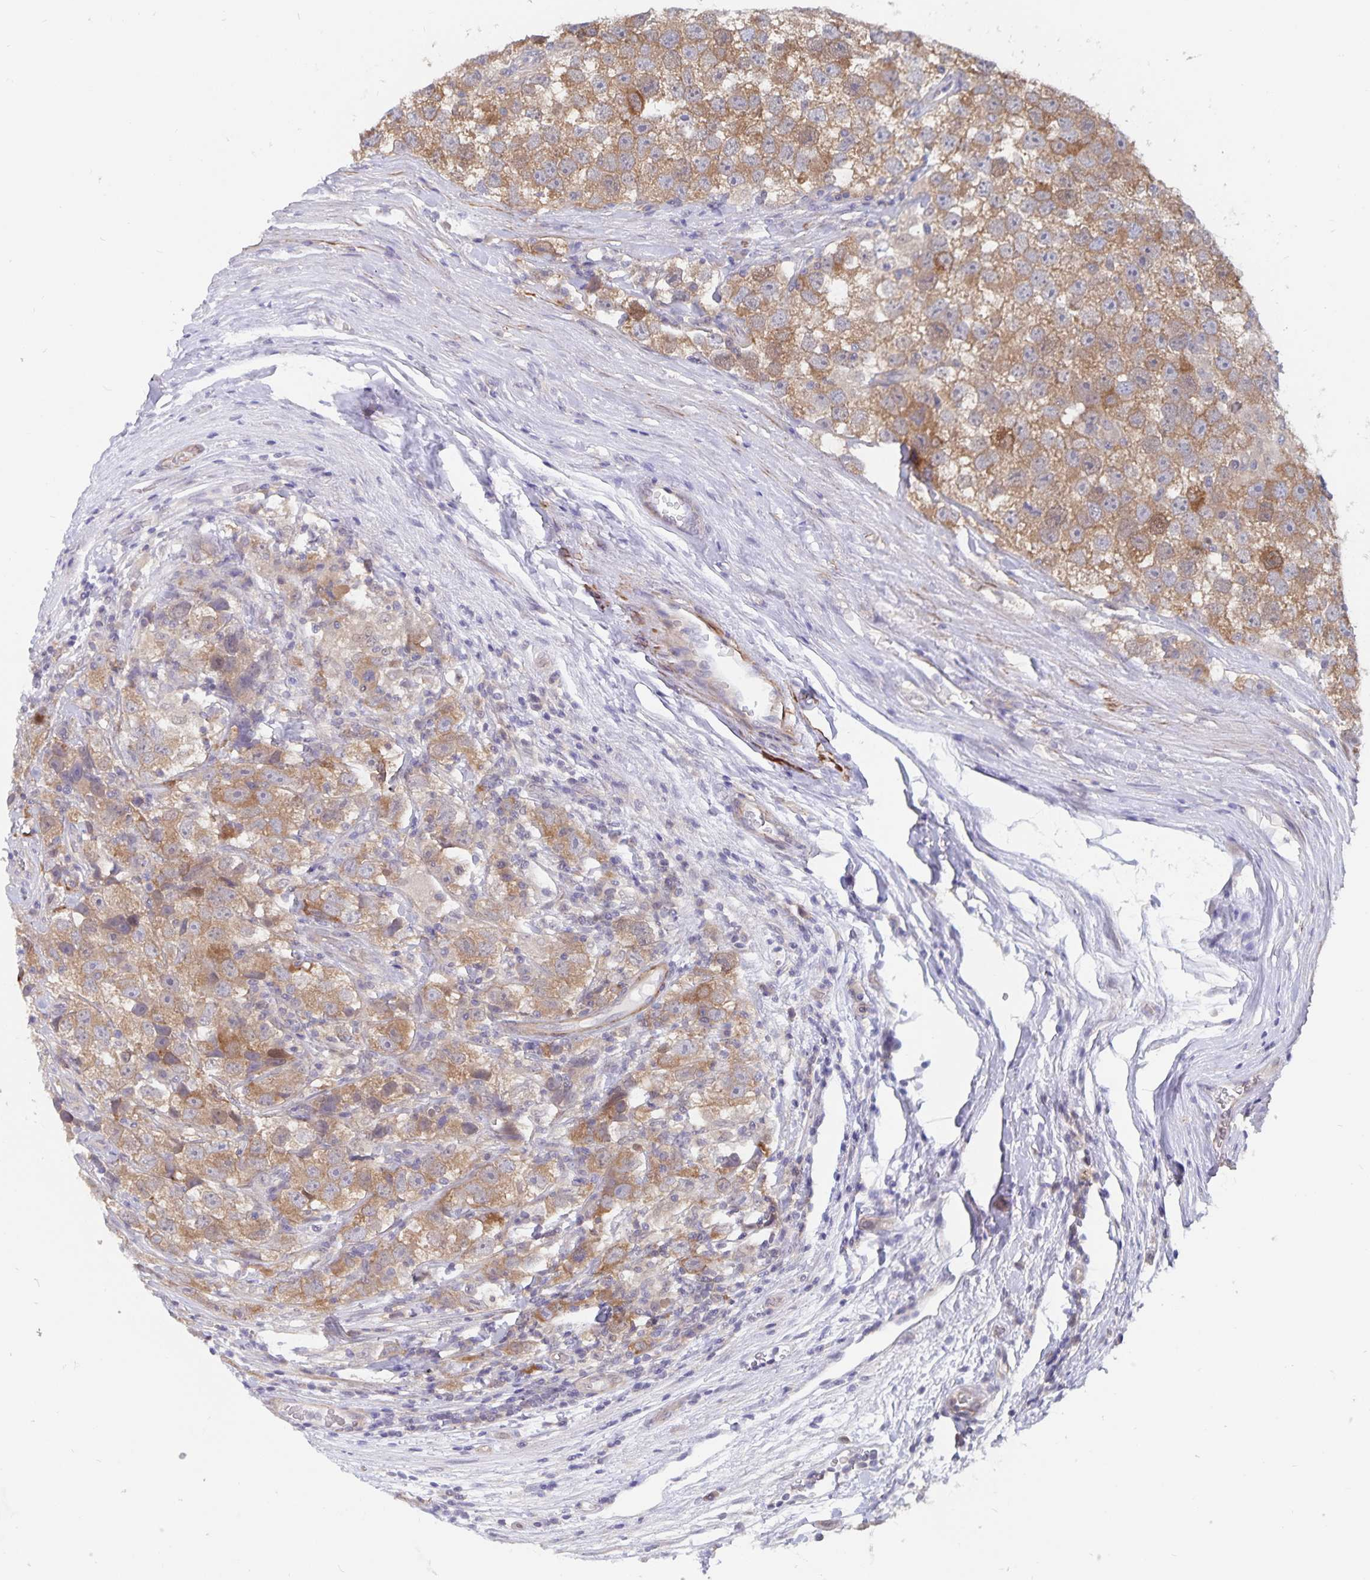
{"staining": {"intensity": "moderate", "quantity": ">75%", "location": "cytoplasmic/membranous"}, "tissue": "testis cancer", "cell_type": "Tumor cells", "image_type": "cancer", "snomed": [{"axis": "morphology", "description": "Seminoma, NOS"}, {"axis": "topography", "description": "Testis"}], "caption": "Testis cancer (seminoma) stained for a protein (brown) demonstrates moderate cytoplasmic/membranous positive positivity in approximately >75% of tumor cells.", "gene": "BAG6", "patient": {"sex": "male", "age": 26}}